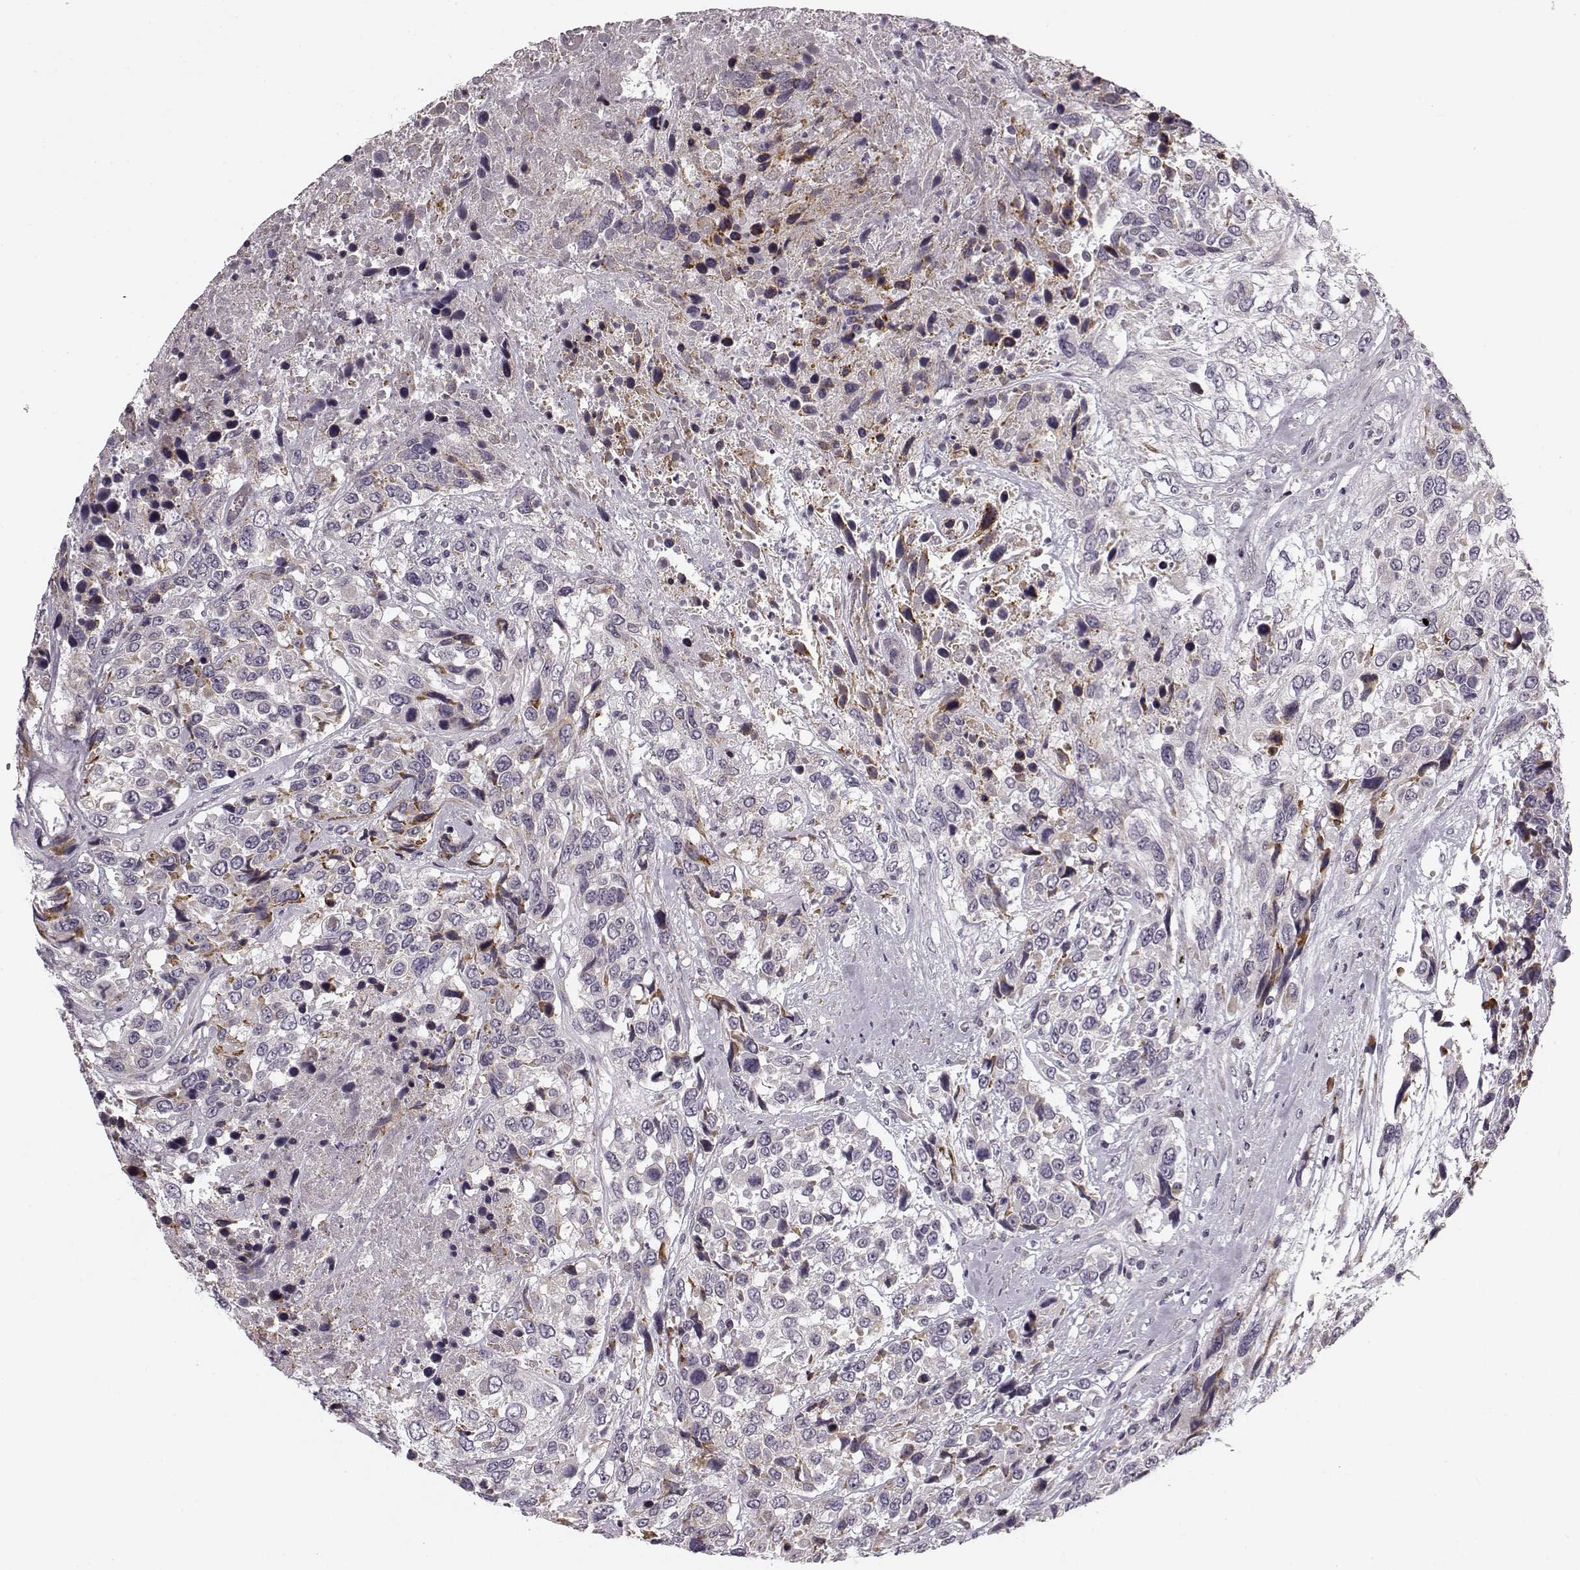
{"staining": {"intensity": "negative", "quantity": "none", "location": "none"}, "tissue": "urothelial cancer", "cell_type": "Tumor cells", "image_type": "cancer", "snomed": [{"axis": "morphology", "description": "Urothelial carcinoma, High grade"}, {"axis": "topography", "description": "Urinary bladder"}], "caption": "The micrograph reveals no staining of tumor cells in urothelial cancer.", "gene": "FAM234B", "patient": {"sex": "female", "age": 70}}